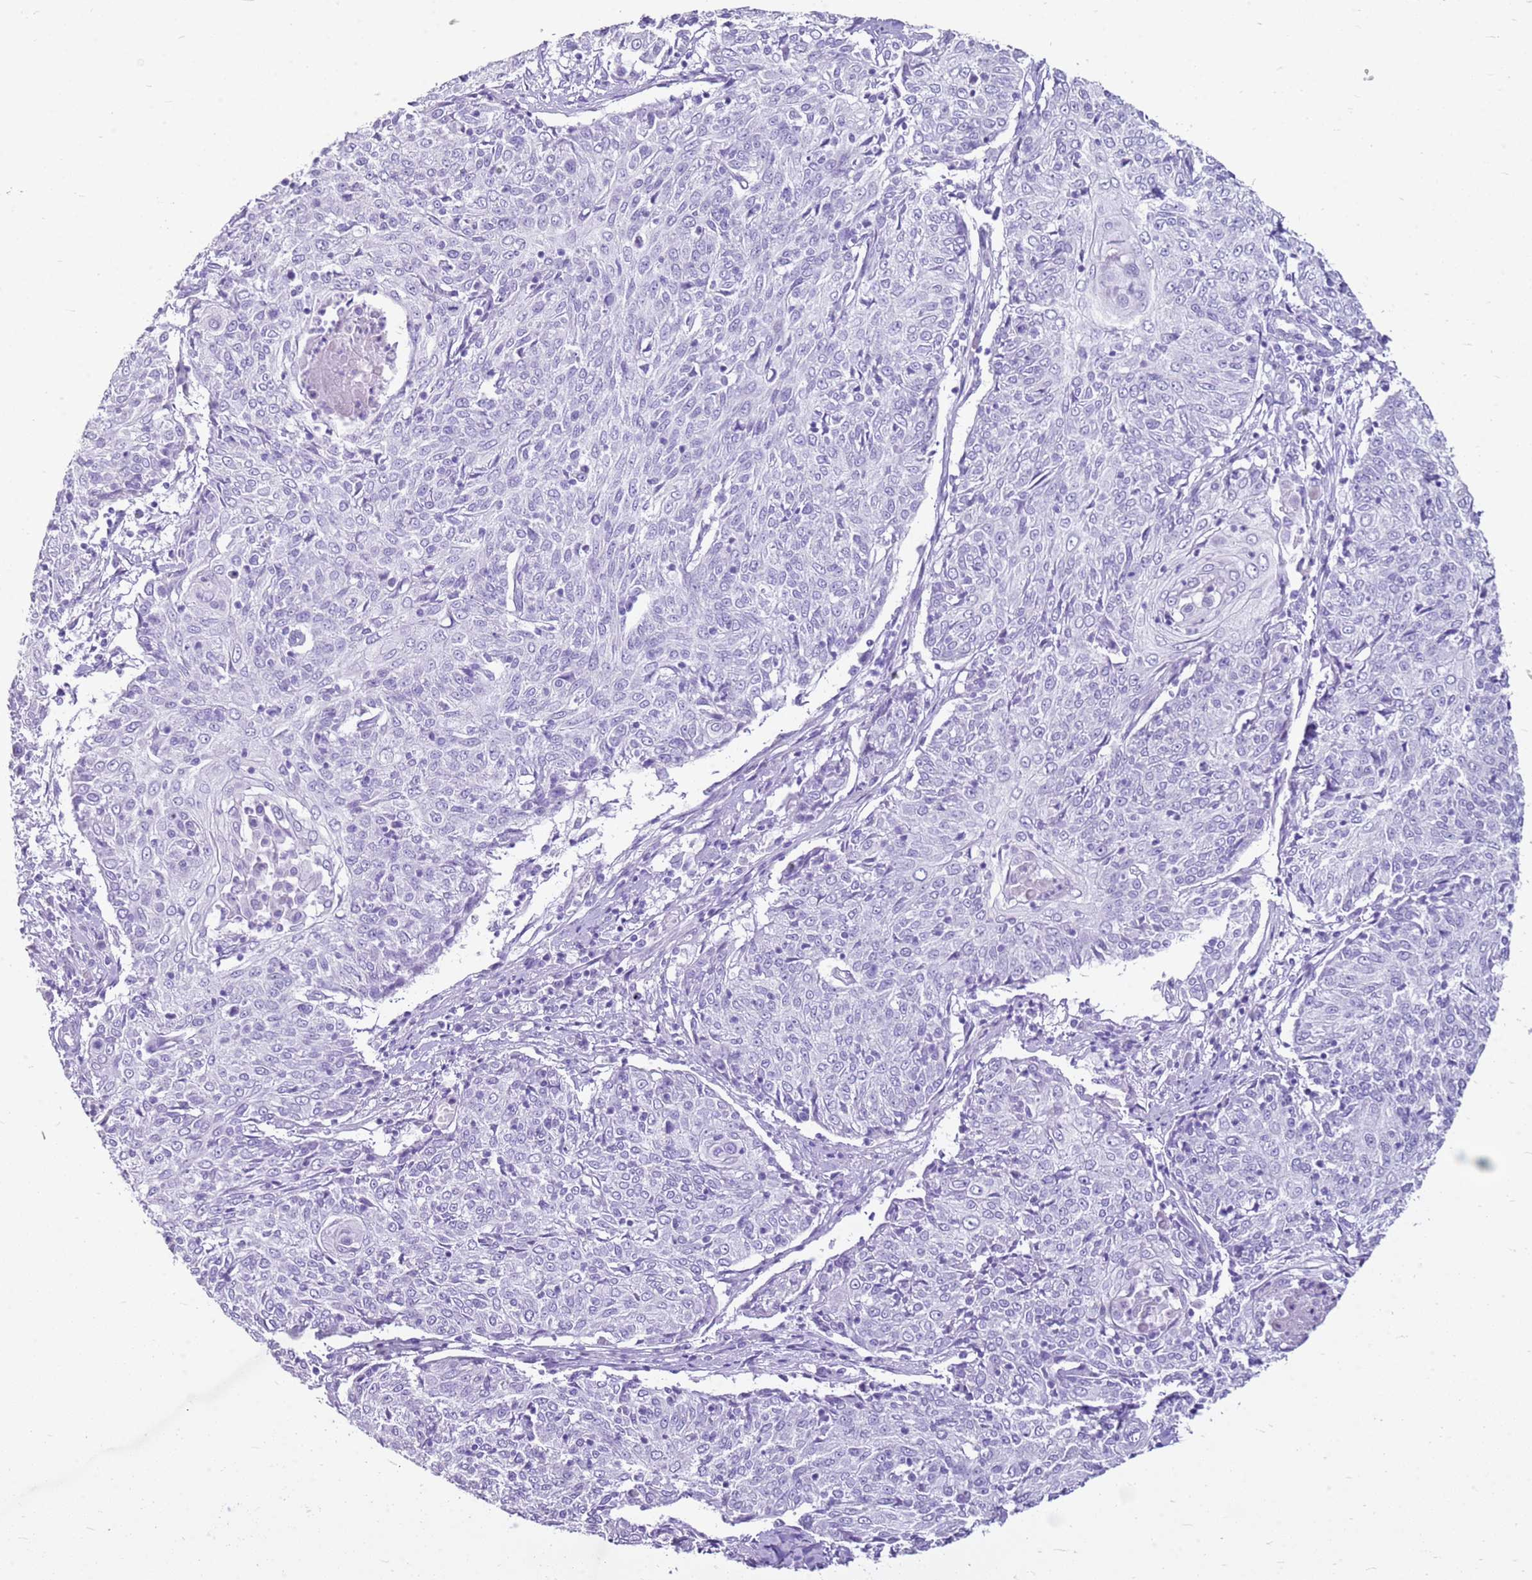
{"staining": {"intensity": "negative", "quantity": "none", "location": "none"}, "tissue": "cervical cancer", "cell_type": "Tumor cells", "image_type": "cancer", "snomed": [{"axis": "morphology", "description": "Squamous cell carcinoma, NOS"}, {"axis": "topography", "description": "Cervix"}], "caption": "Protein analysis of cervical cancer reveals no significant positivity in tumor cells. (DAB (3,3'-diaminobenzidine) IHC visualized using brightfield microscopy, high magnification).", "gene": "CA8", "patient": {"sex": "female", "age": 48}}